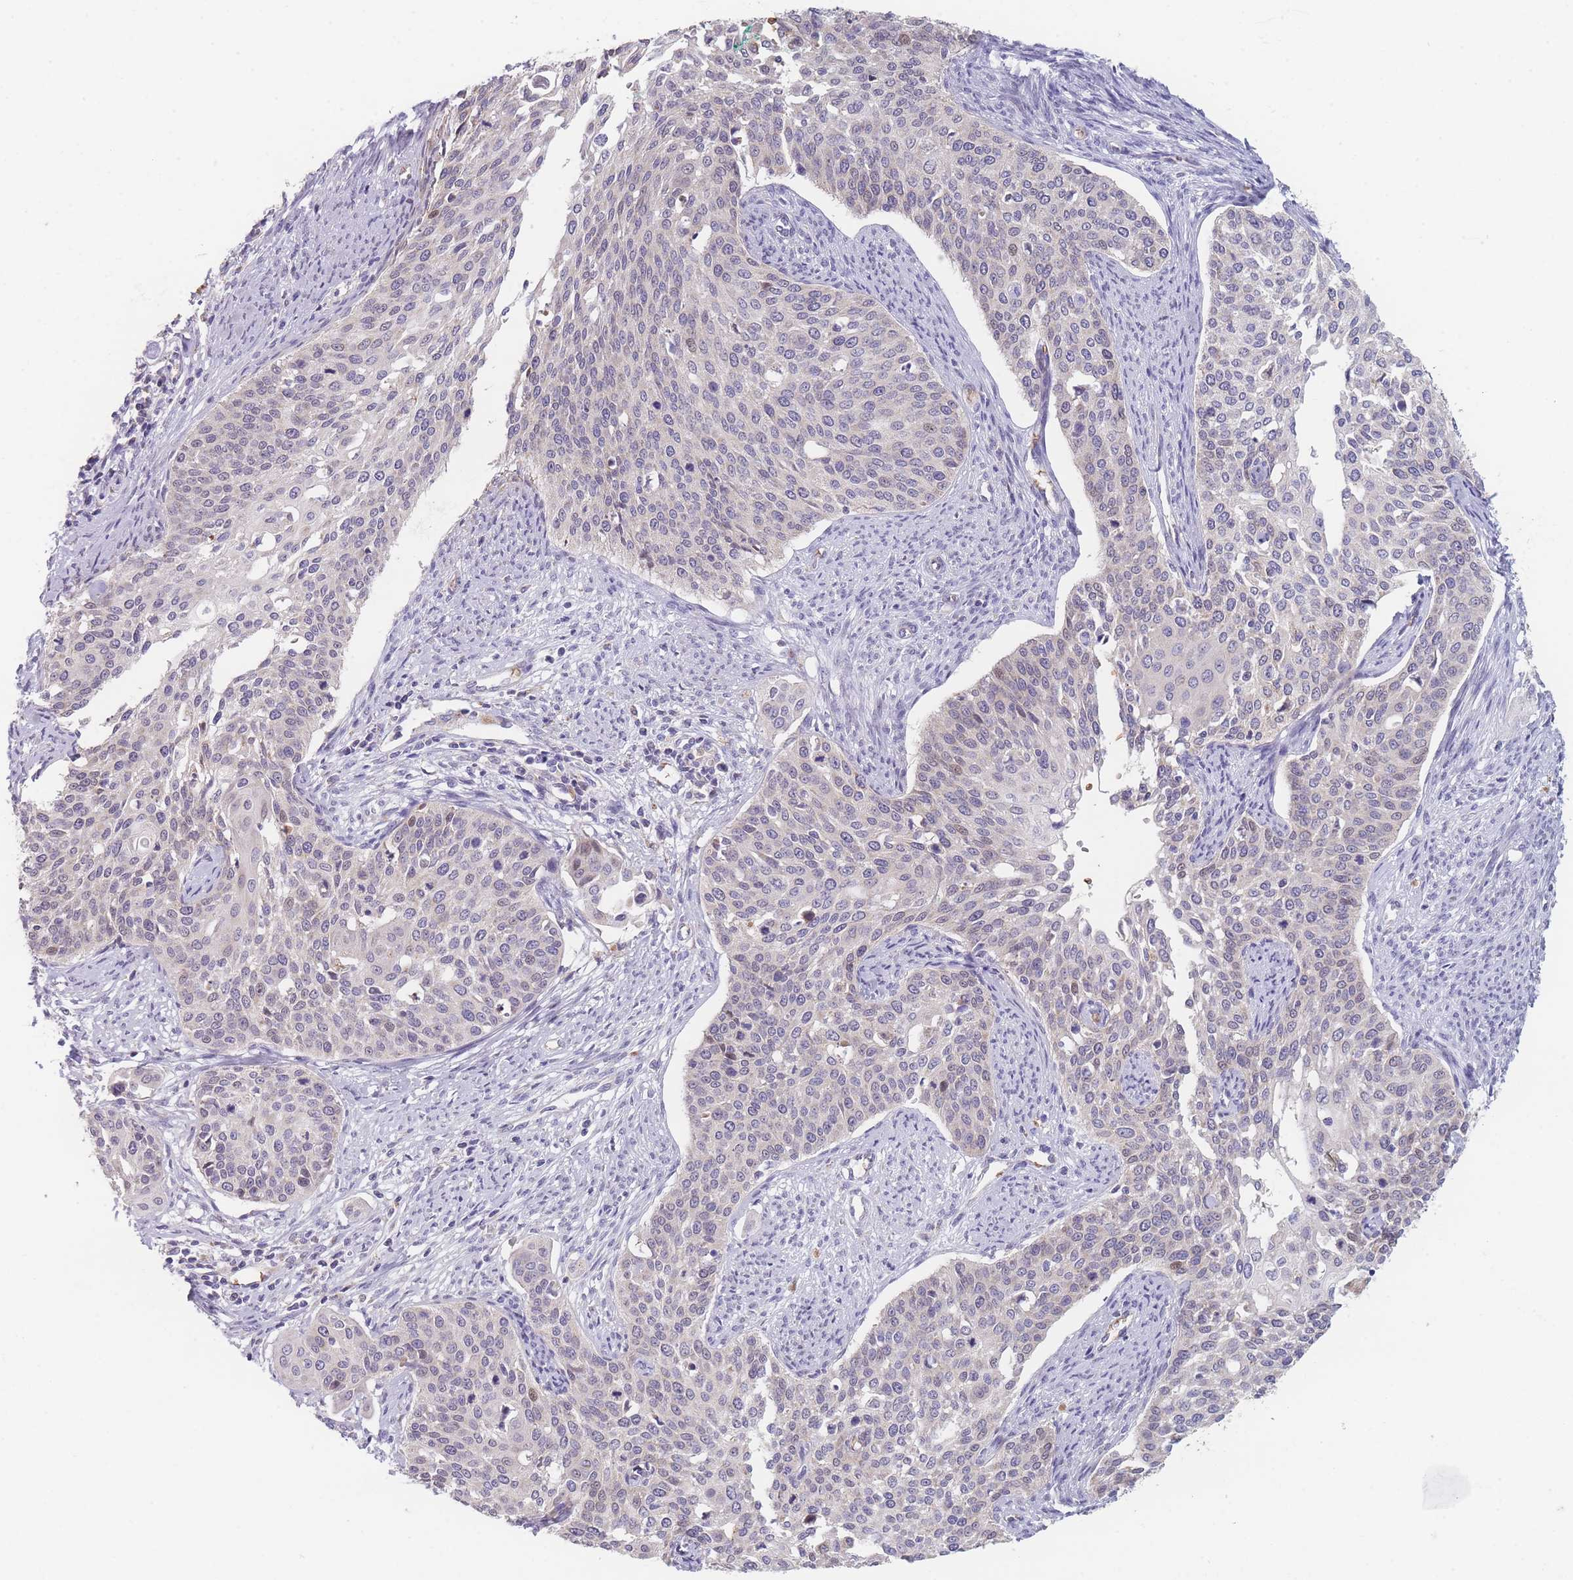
{"staining": {"intensity": "negative", "quantity": "none", "location": "none"}, "tissue": "cervical cancer", "cell_type": "Tumor cells", "image_type": "cancer", "snomed": [{"axis": "morphology", "description": "Squamous cell carcinoma, NOS"}, {"axis": "topography", "description": "Cervix"}], "caption": "Image shows no significant protein staining in tumor cells of cervical cancer.", "gene": "SMPD4", "patient": {"sex": "female", "age": 44}}